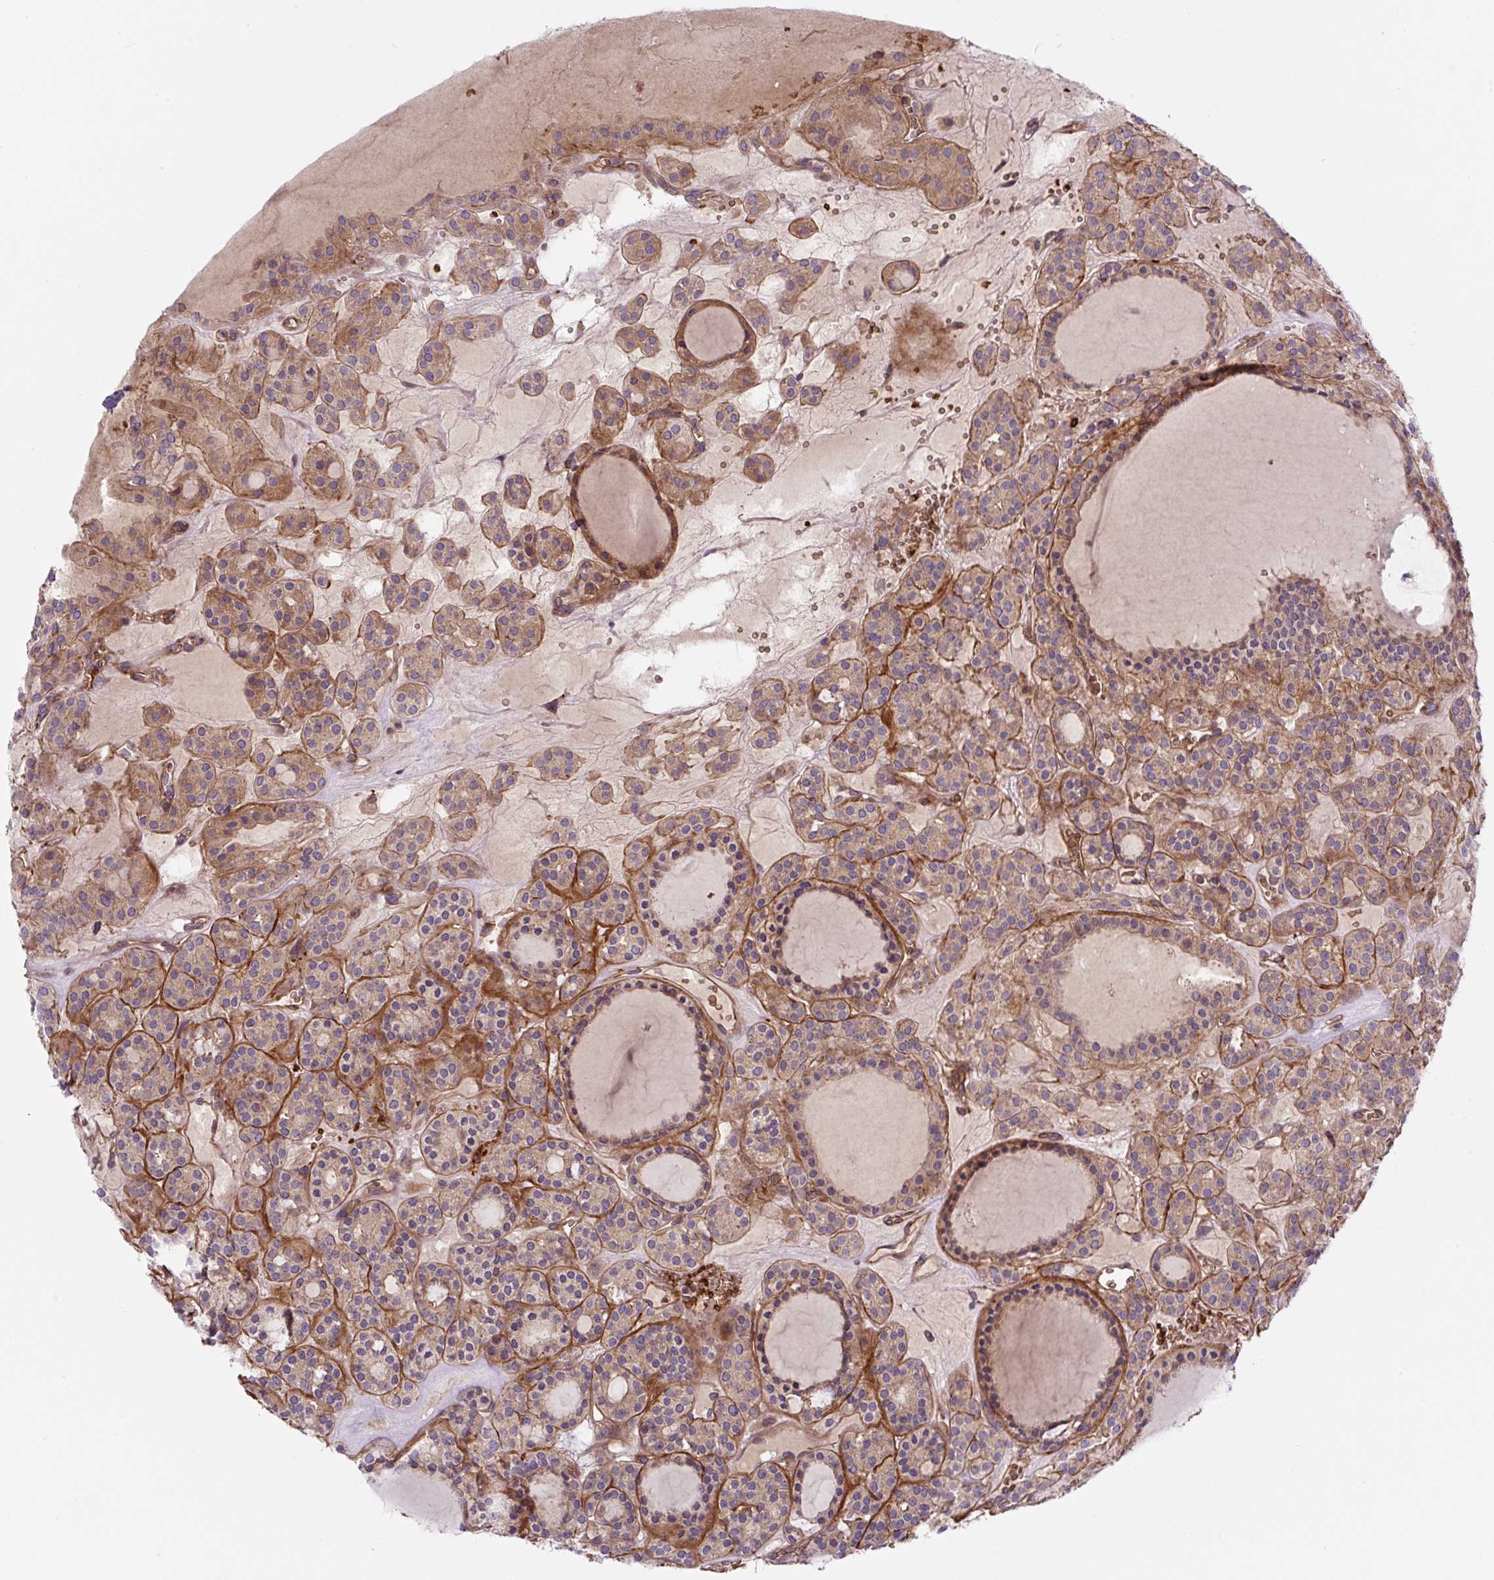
{"staining": {"intensity": "moderate", "quantity": "<25%", "location": "cytoplasmic/membranous"}, "tissue": "thyroid cancer", "cell_type": "Tumor cells", "image_type": "cancer", "snomed": [{"axis": "morphology", "description": "Follicular adenoma carcinoma, NOS"}, {"axis": "topography", "description": "Thyroid gland"}], "caption": "Tumor cells demonstrate moderate cytoplasmic/membranous expression in approximately <25% of cells in thyroid follicular adenoma carcinoma.", "gene": "APOBEC3D", "patient": {"sex": "female", "age": 63}}